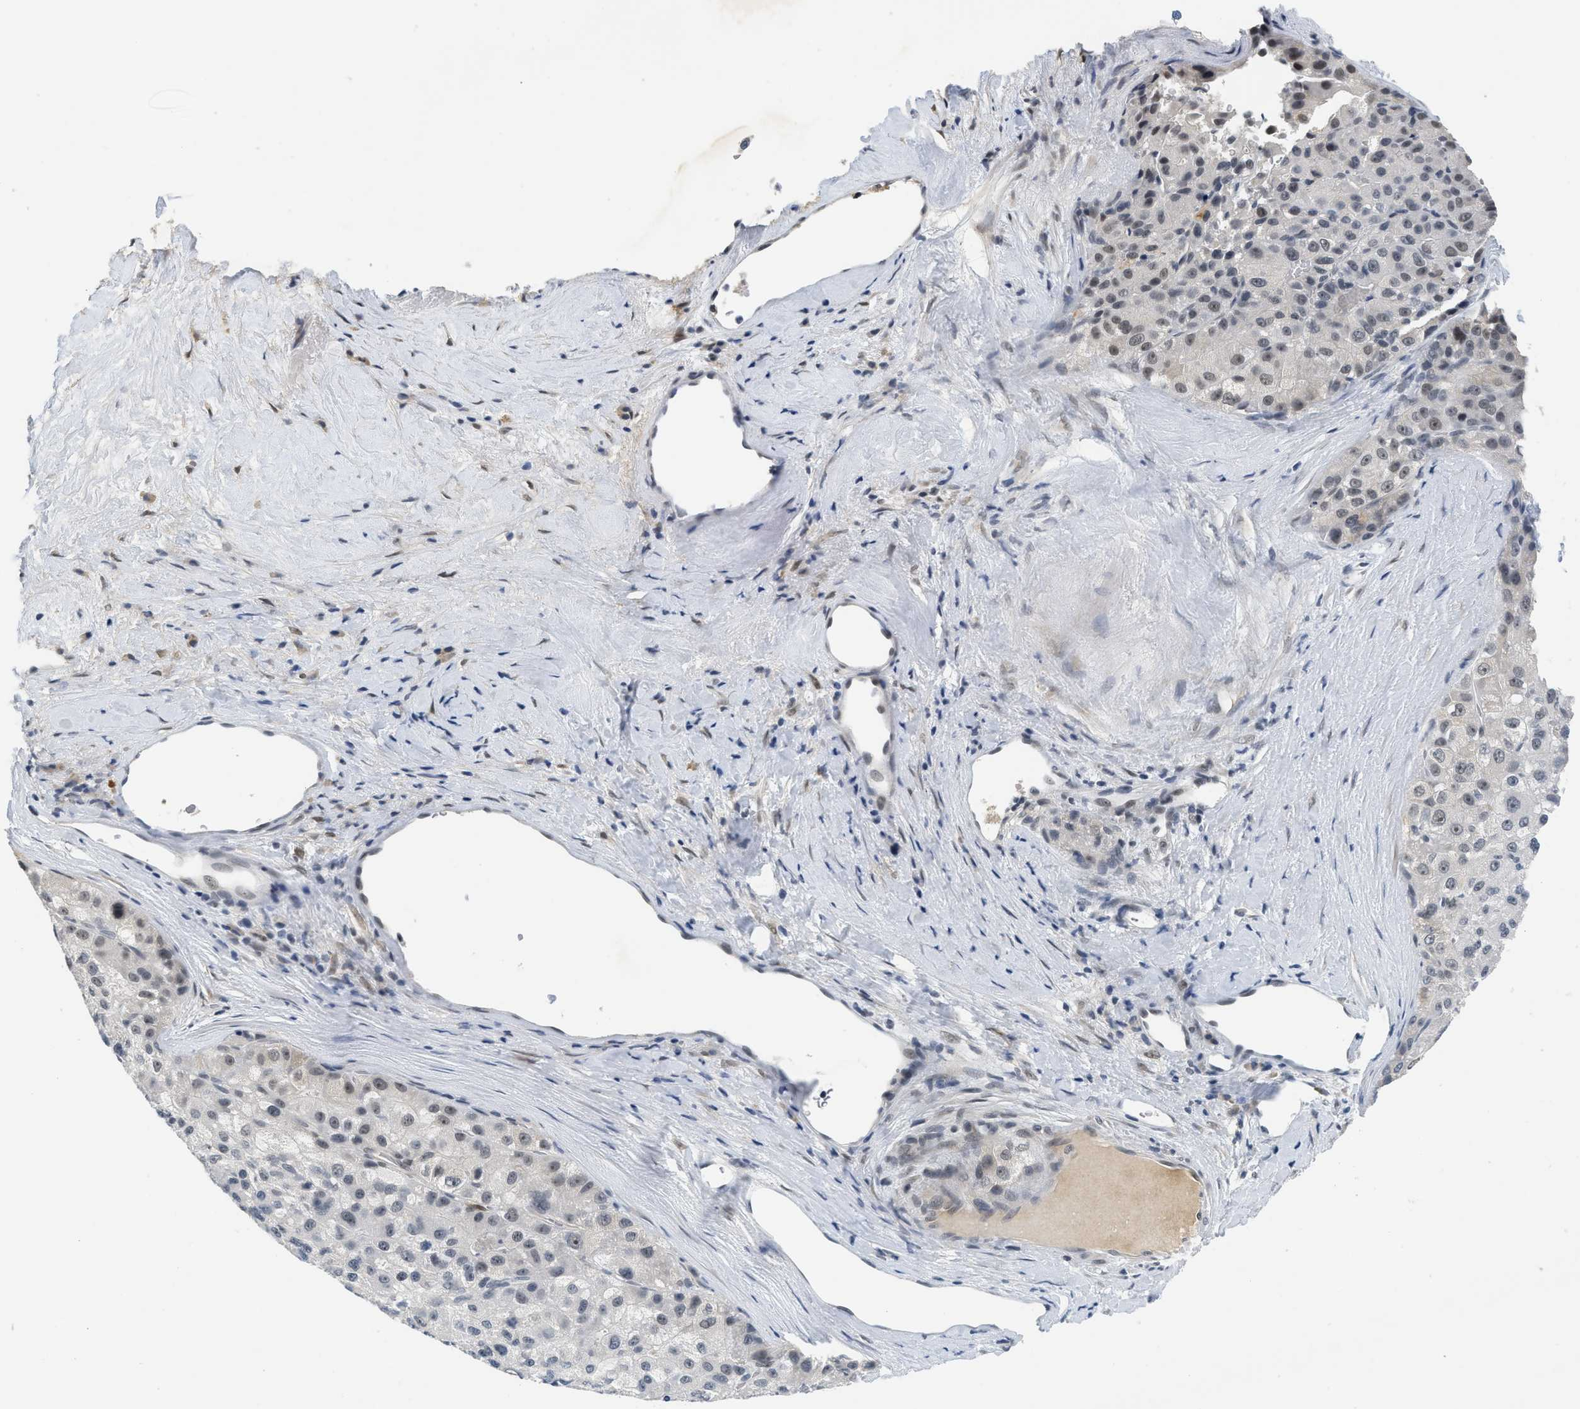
{"staining": {"intensity": "moderate", "quantity": "<25%", "location": "nuclear"}, "tissue": "liver cancer", "cell_type": "Tumor cells", "image_type": "cancer", "snomed": [{"axis": "morphology", "description": "Carcinoma, Hepatocellular, NOS"}, {"axis": "topography", "description": "Liver"}], "caption": "The photomicrograph displays a brown stain indicating the presence of a protein in the nuclear of tumor cells in liver hepatocellular carcinoma. (DAB (3,3'-diaminobenzidine) IHC, brown staining for protein, blue staining for nuclei).", "gene": "MZF1", "patient": {"sex": "male", "age": 80}}